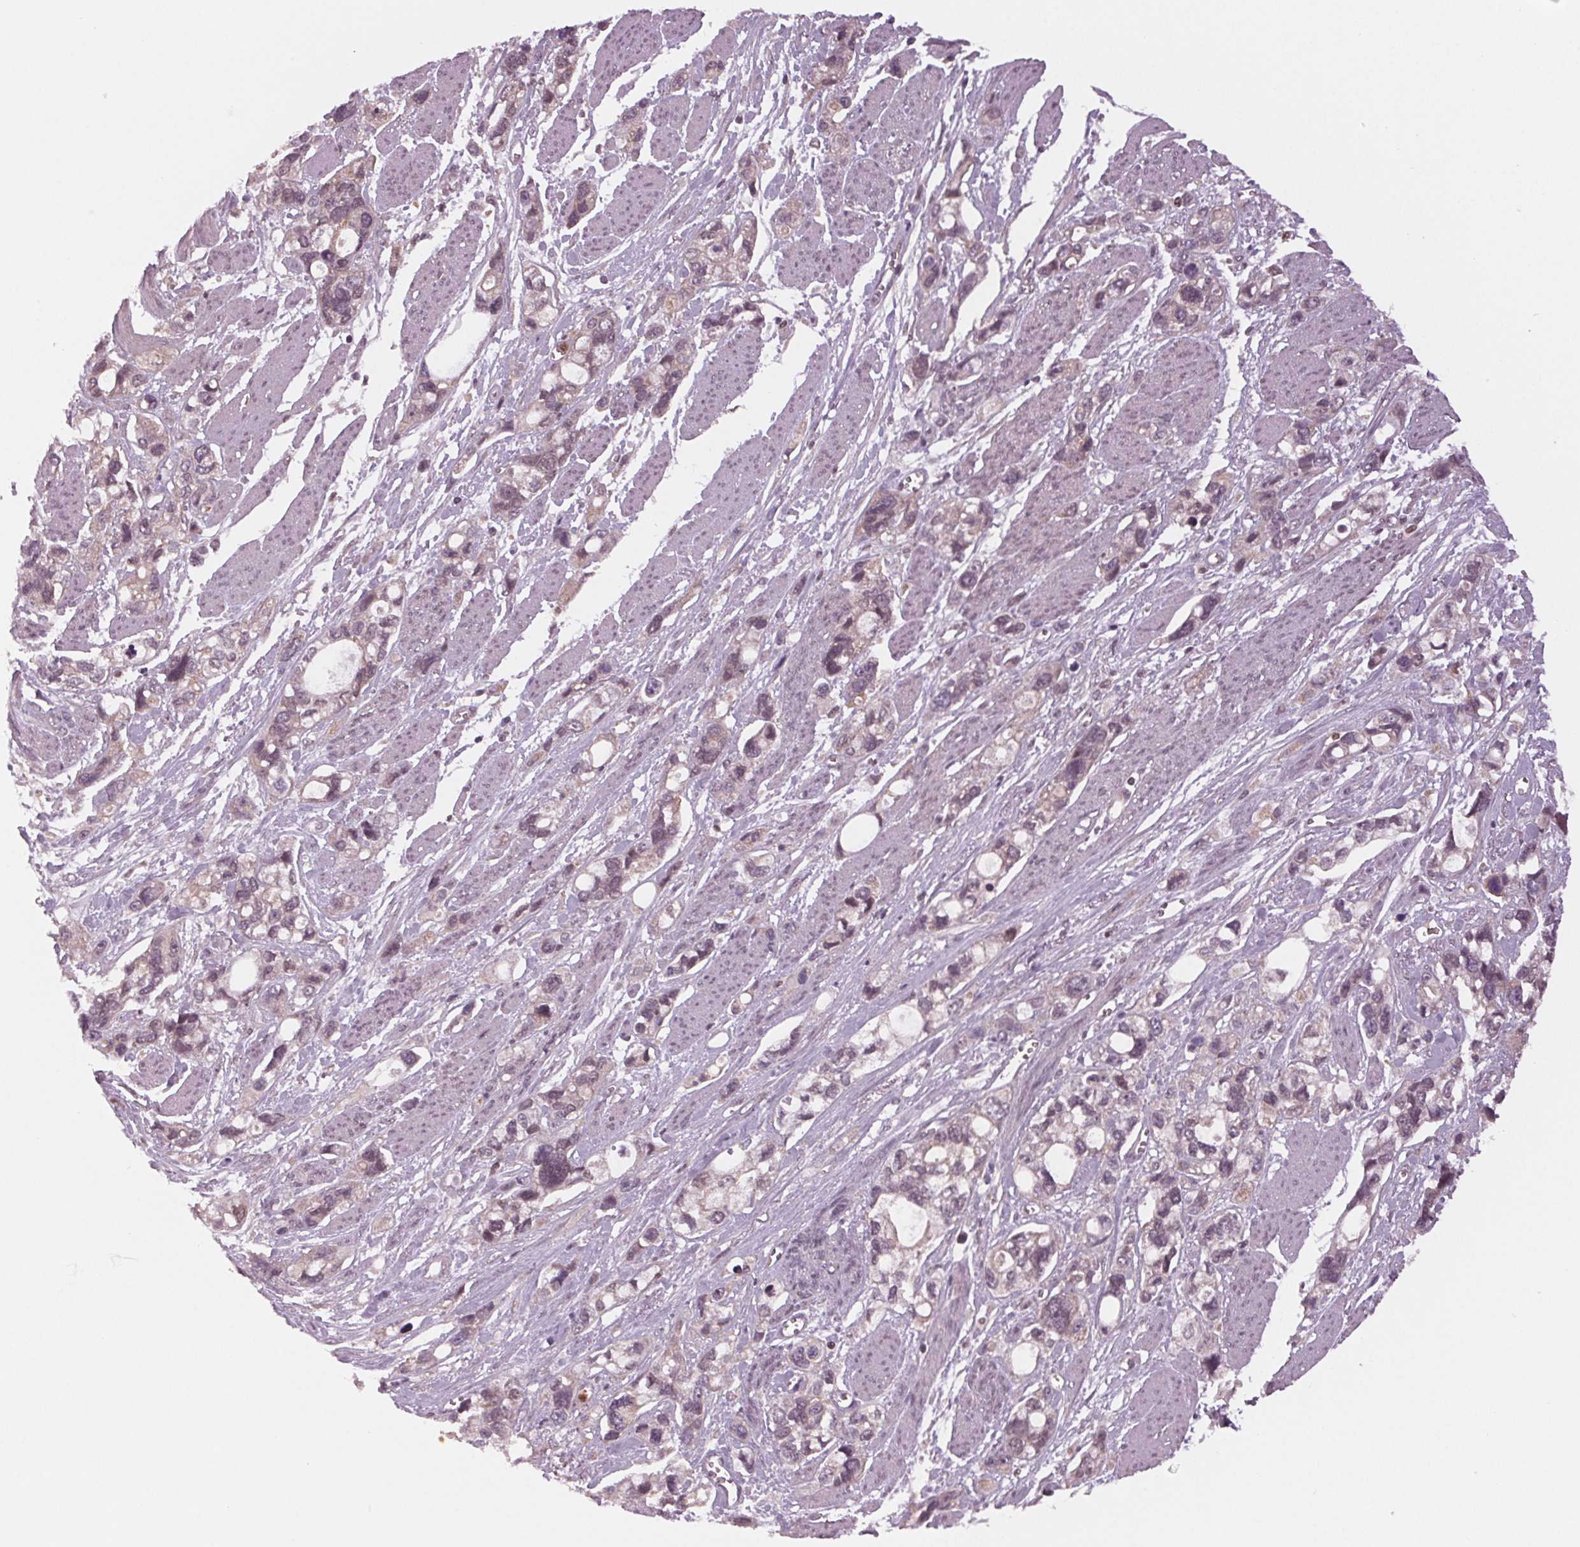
{"staining": {"intensity": "weak", "quantity": "25%-75%", "location": "cytoplasmic/membranous"}, "tissue": "stomach cancer", "cell_type": "Tumor cells", "image_type": "cancer", "snomed": [{"axis": "morphology", "description": "Adenocarcinoma, NOS"}, {"axis": "topography", "description": "Stomach, upper"}], "caption": "Protein staining reveals weak cytoplasmic/membranous positivity in approximately 25%-75% of tumor cells in stomach cancer.", "gene": "STAT3", "patient": {"sex": "female", "age": 81}}